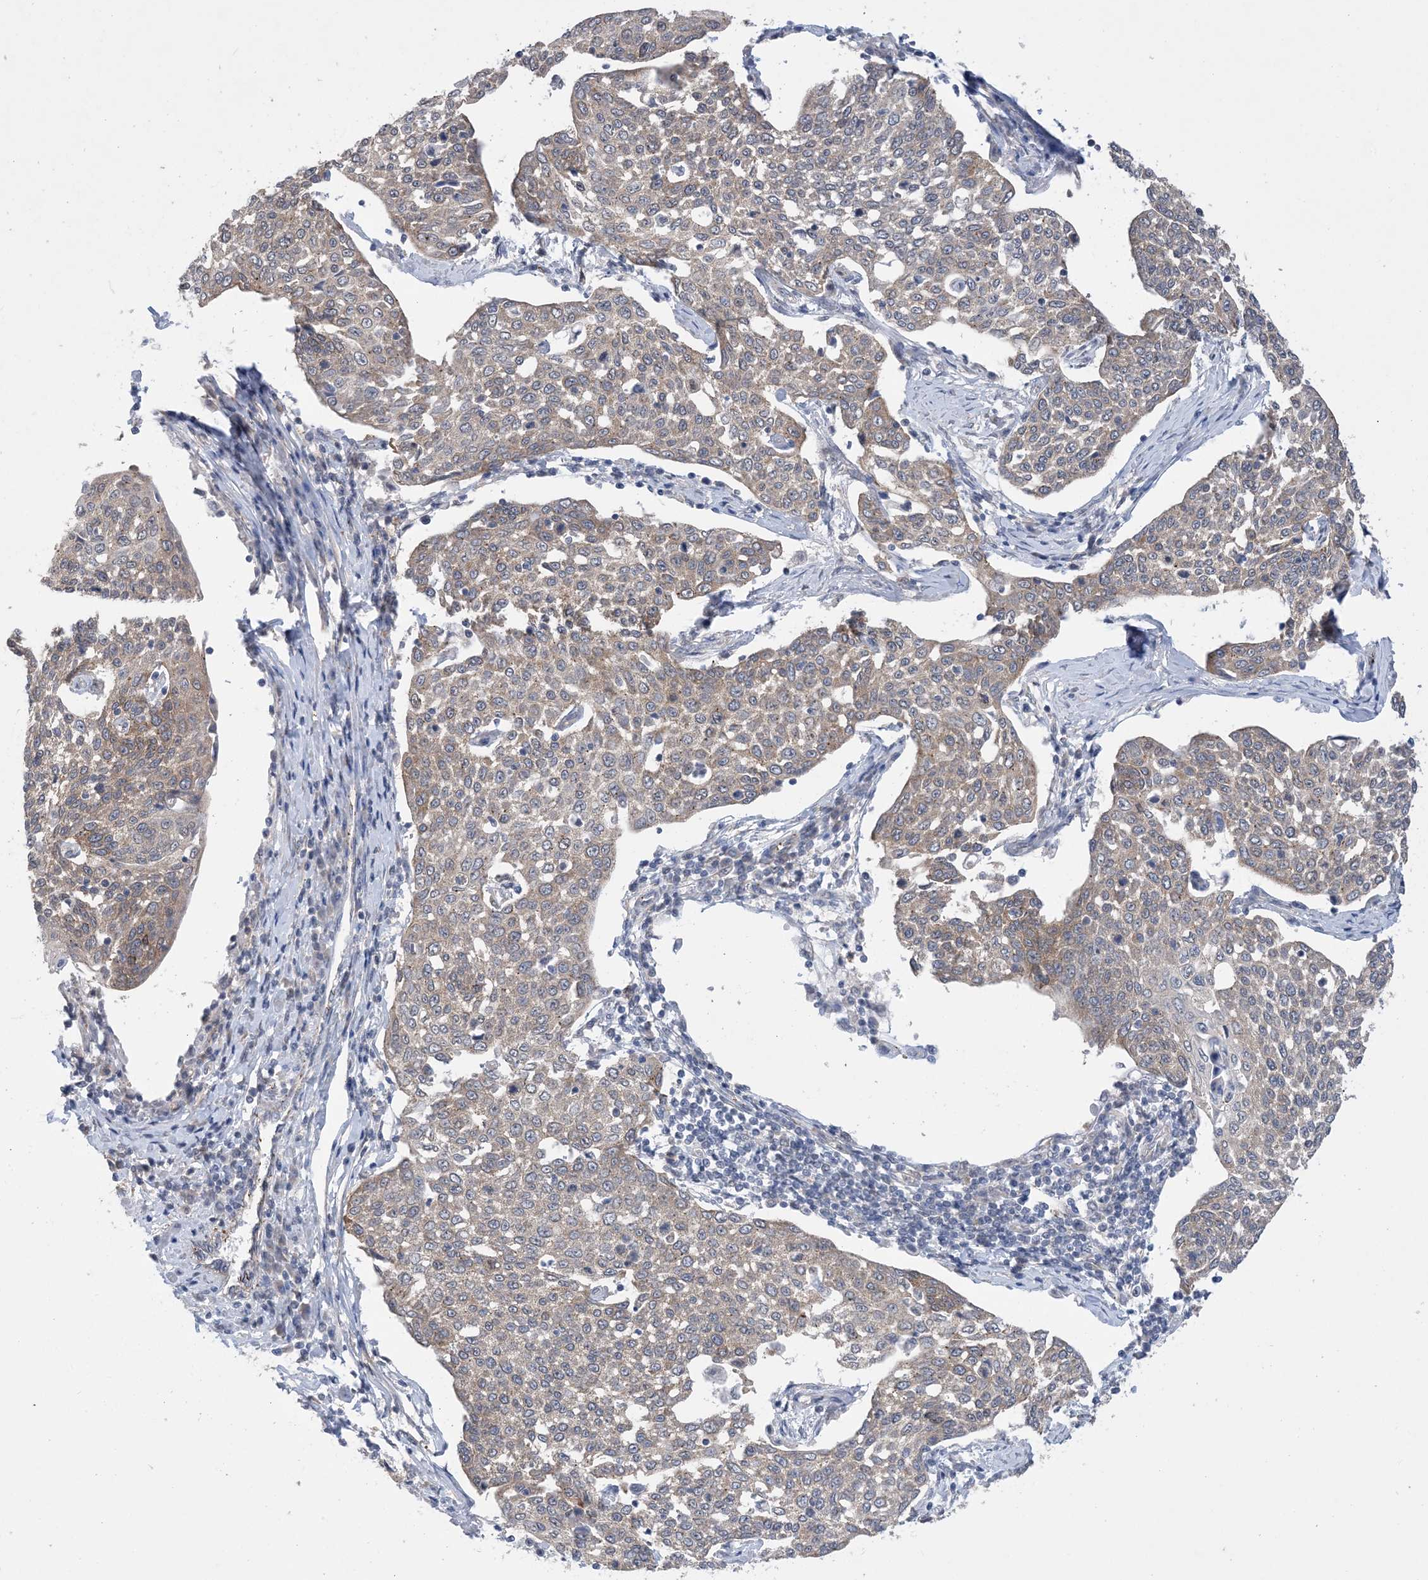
{"staining": {"intensity": "moderate", "quantity": ">75%", "location": "cytoplasmic/membranous"}, "tissue": "cervical cancer", "cell_type": "Tumor cells", "image_type": "cancer", "snomed": [{"axis": "morphology", "description": "Squamous cell carcinoma, NOS"}, {"axis": "topography", "description": "Cervix"}], "caption": "High-magnification brightfield microscopy of cervical squamous cell carcinoma stained with DAB (3,3'-diaminobenzidine) (brown) and counterstained with hematoxylin (blue). tumor cells exhibit moderate cytoplasmic/membranous staining is appreciated in about>75% of cells.", "gene": "EHBP1", "patient": {"sex": "female", "age": 34}}